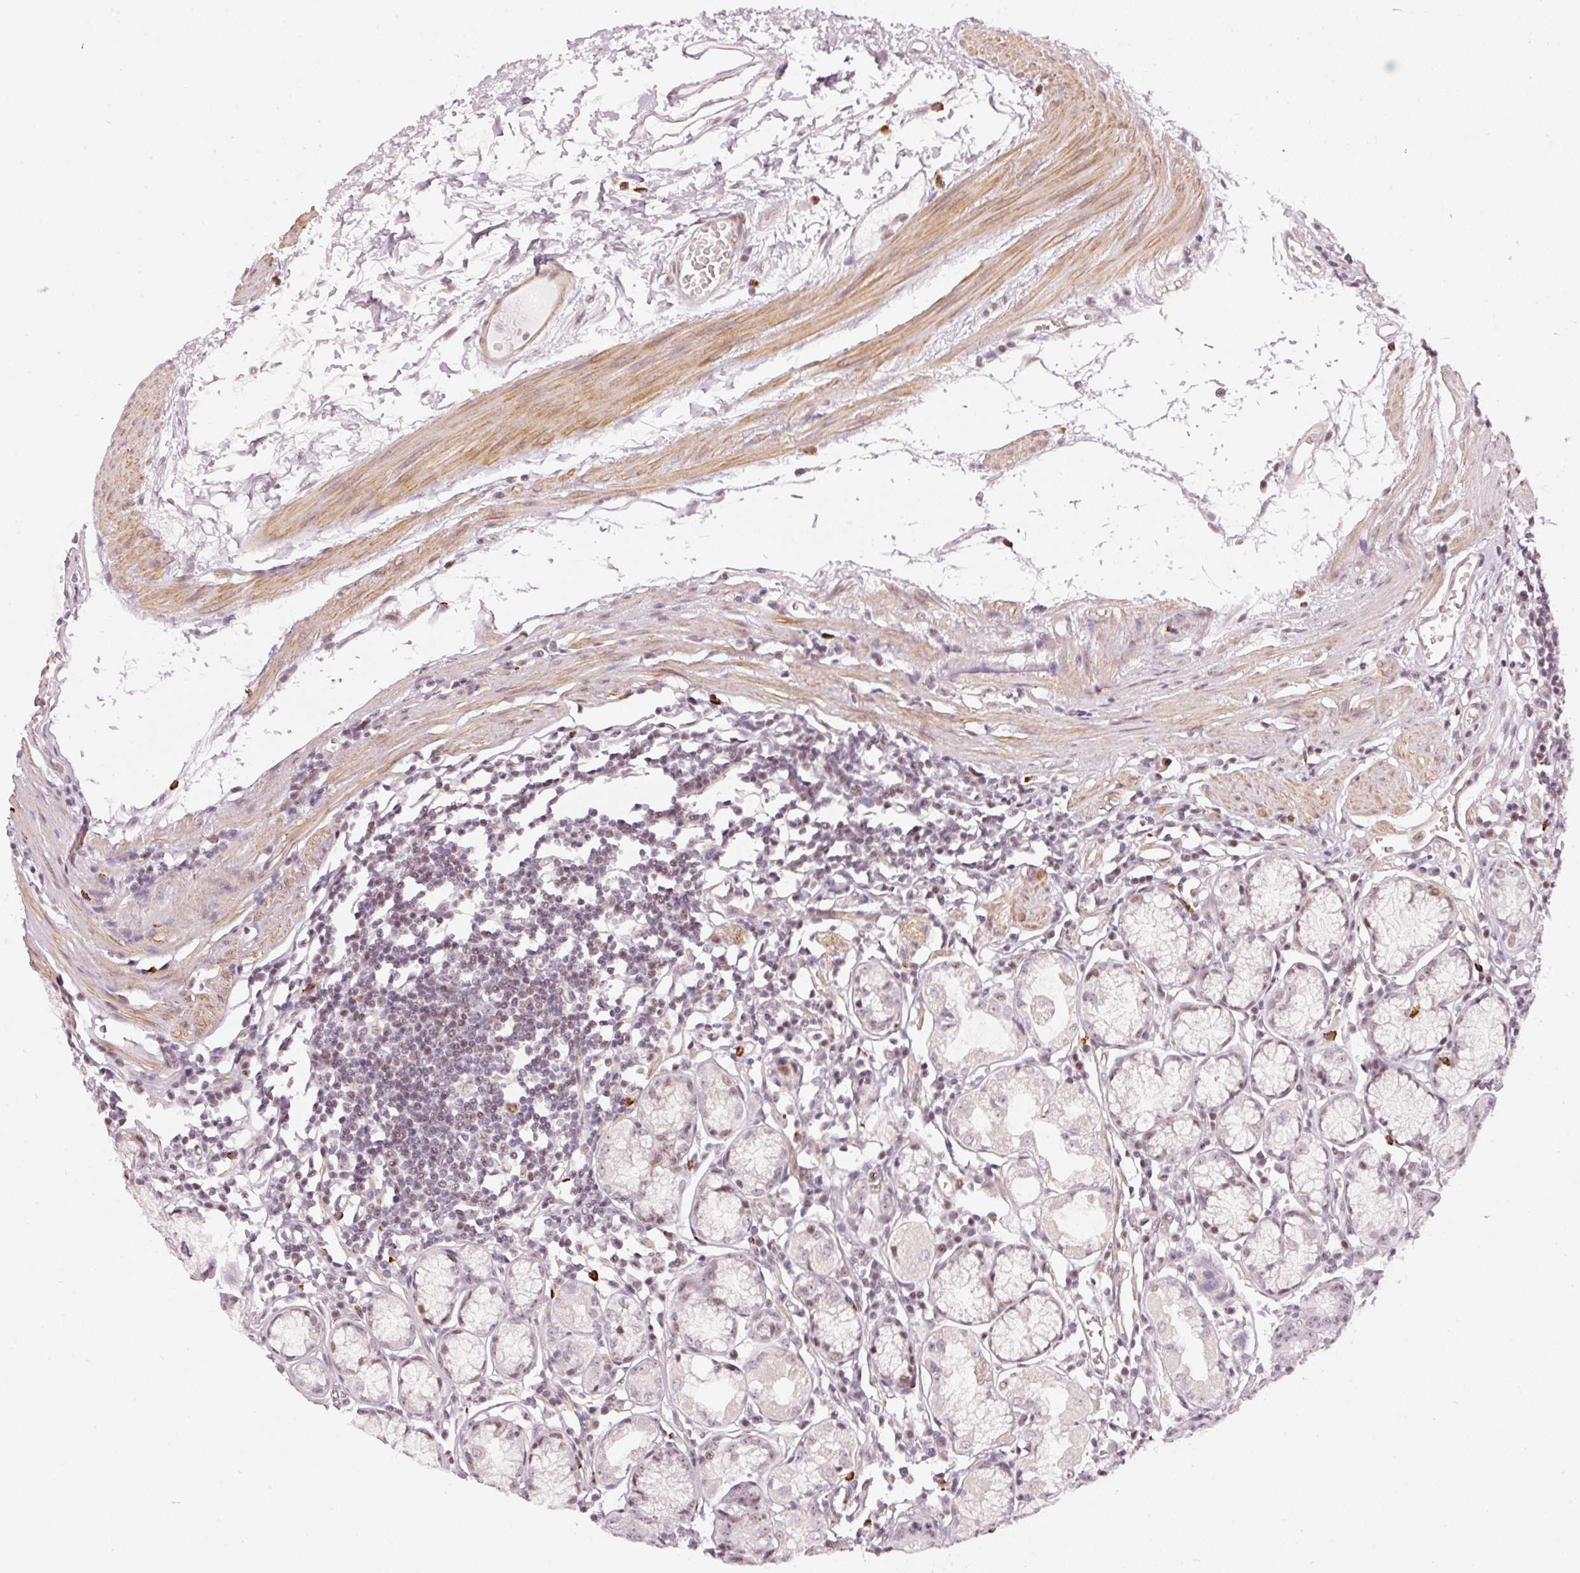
{"staining": {"intensity": "moderate", "quantity": "25%-75%", "location": "nuclear"}, "tissue": "stomach", "cell_type": "Glandular cells", "image_type": "normal", "snomed": [{"axis": "morphology", "description": "Normal tissue, NOS"}, {"axis": "topography", "description": "Stomach"}], "caption": "The immunohistochemical stain shows moderate nuclear expression in glandular cells of unremarkable stomach.", "gene": "MXRA8", "patient": {"sex": "male", "age": 55}}